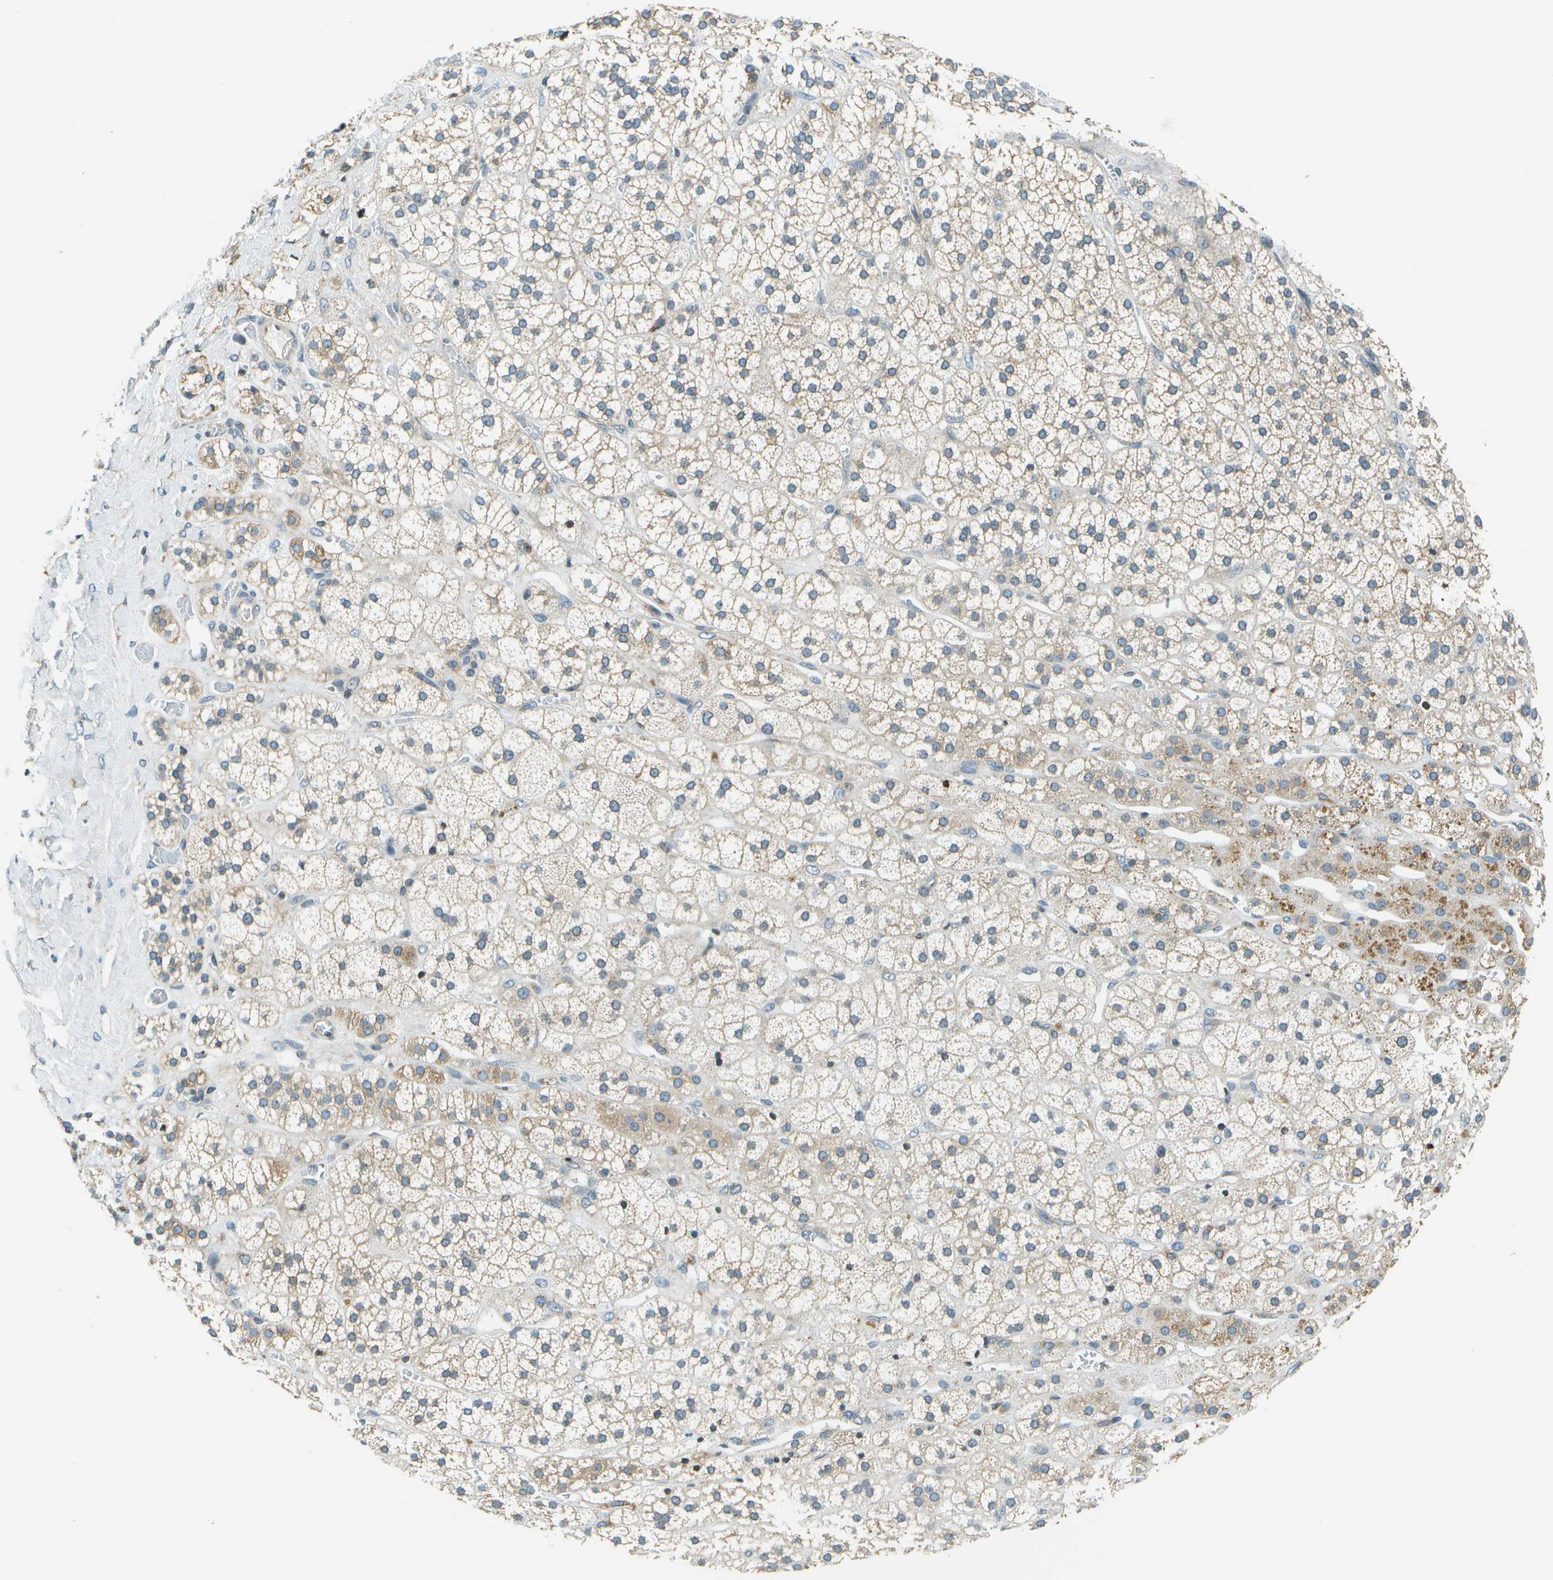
{"staining": {"intensity": "weak", "quantity": "<25%", "location": "cytoplasmic/membranous"}, "tissue": "adrenal gland", "cell_type": "Glandular cells", "image_type": "normal", "snomed": [{"axis": "morphology", "description": "Normal tissue, NOS"}, {"axis": "topography", "description": "Adrenal gland"}], "caption": "This is an immunohistochemistry (IHC) image of benign adrenal gland. There is no expression in glandular cells.", "gene": "ESYT1", "patient": {"sex": "male", "age": 56}}